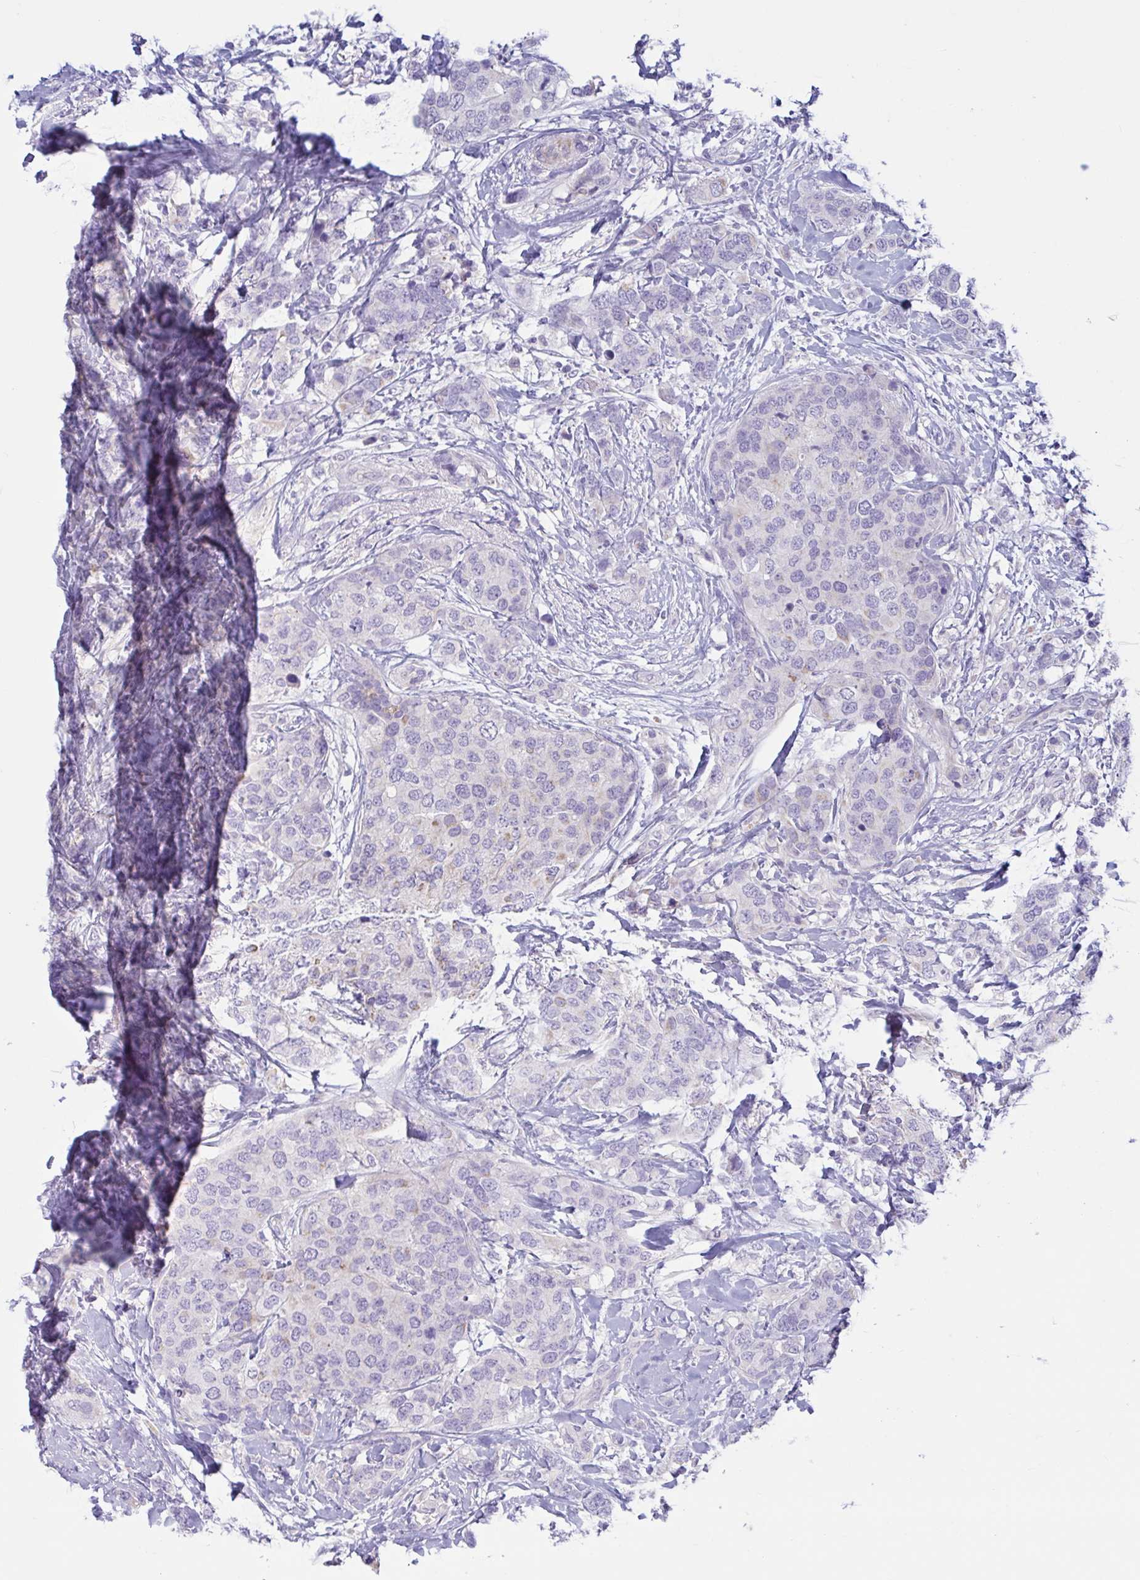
{"staining": {"intensity": "negative", "quantity": "none", "location": "none"}, "tissue": "breast cancer", "cell_type": "Tumor cells", "image_type": "cancer", "snomed": [{"axis": "morphology", "description": "Lobular carcinoma"}, {"axis": "topography", "description": "Breast"}], "caption": "This photomicrograph is of breast cancer stained with immunohistochemistry (IHC) to label a protein in brown with the nuclei are counter-stained blue. There is no staining in tumor cells.", "gene": "TNNI2", "patient": {"sex": "female", "age": 59}}